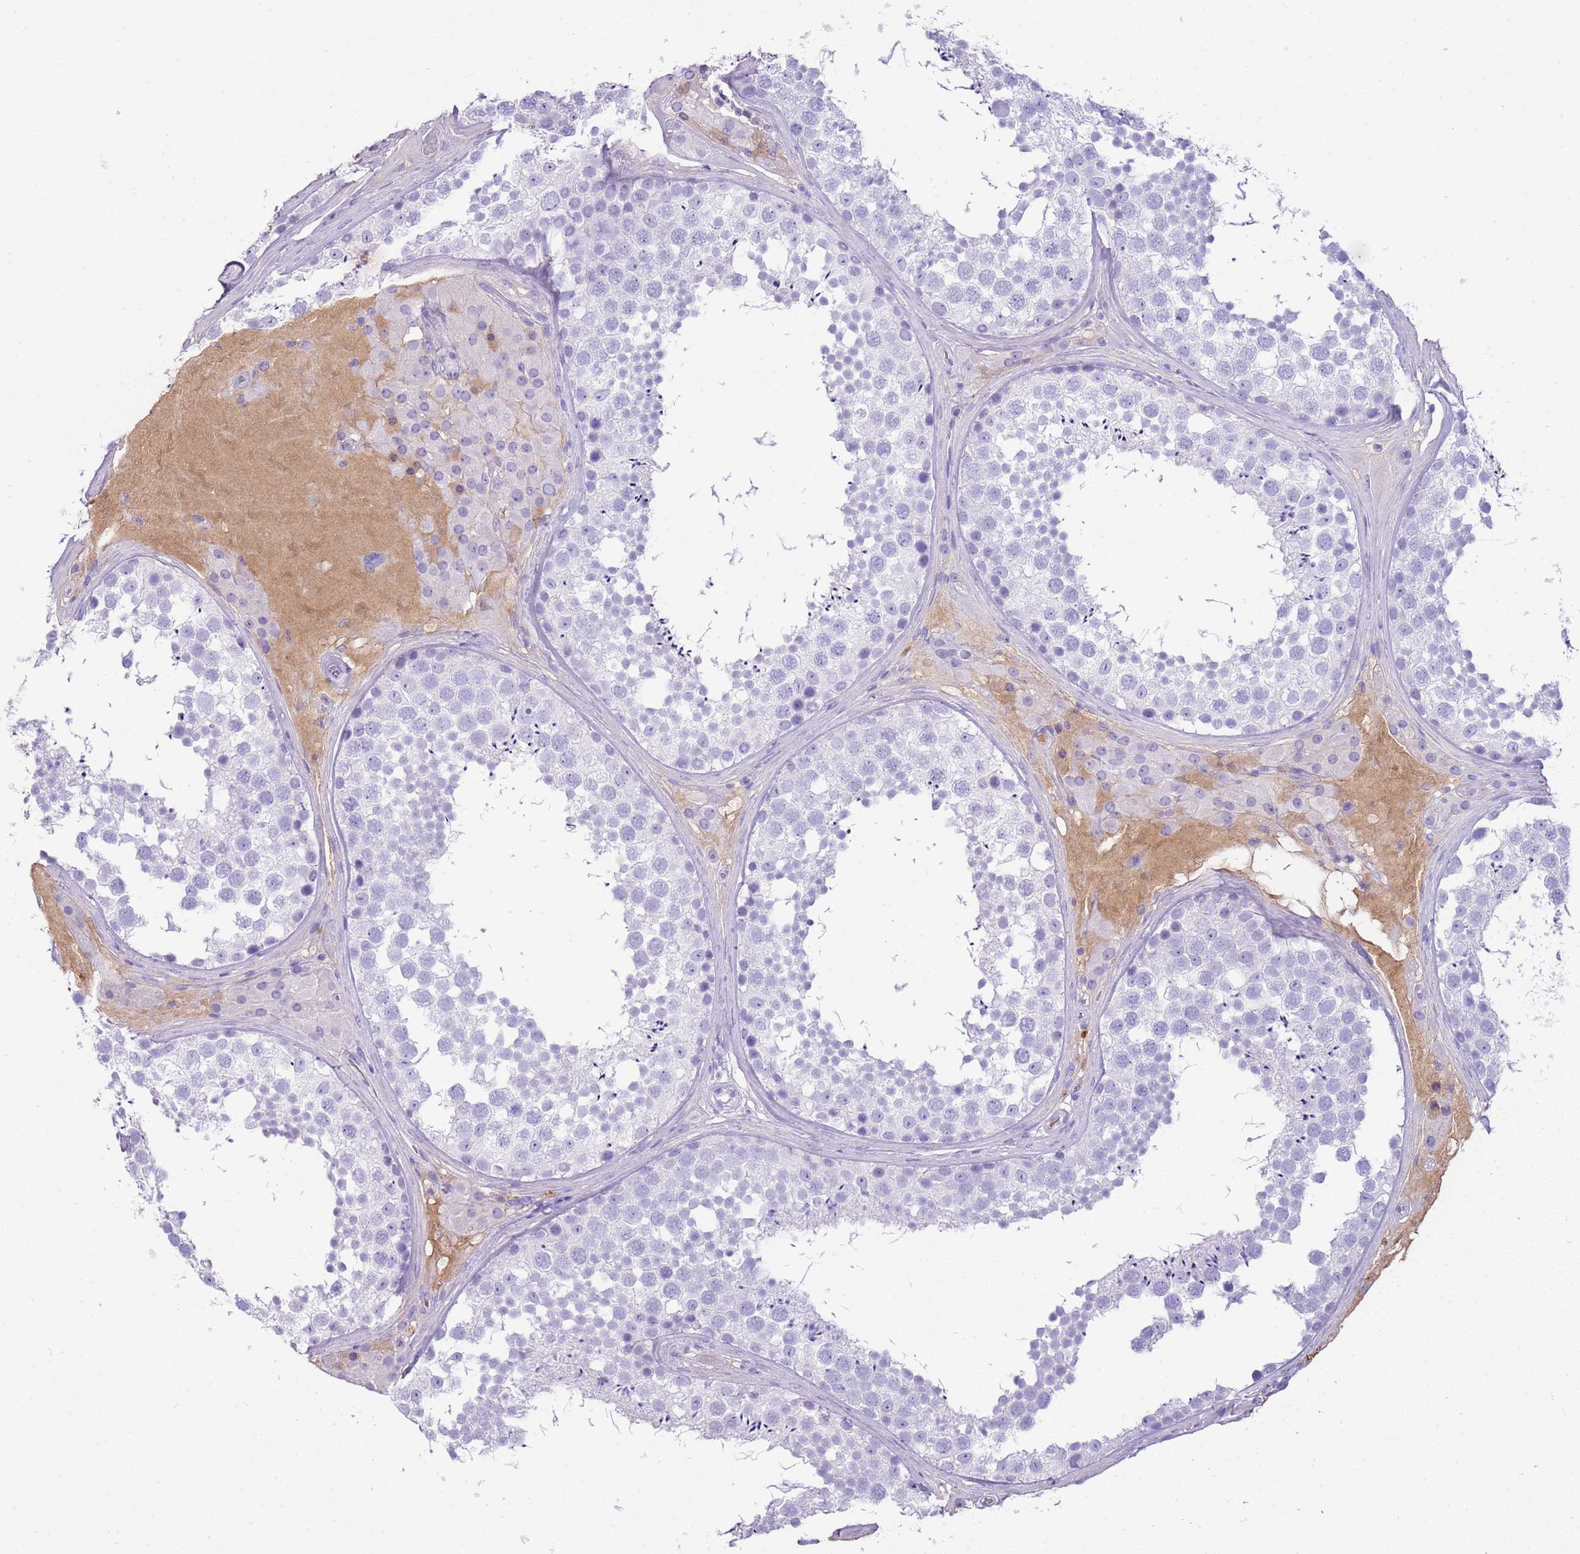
{"staining": {"intensity": "negative", "quantity": "none", "location": "none"}, "tissue": "testis", "cell_type": "Cells in seminiferous ducts", "image_type": "normal", "snomed": [{"axis": "morphology", "description": "Normal tissue, NOS"}, {"axis": "topography", "description": "Testis"}], "caption": "Photomicrograph shows no significant protein expression in cells in seminiferous ducts of unremarkable testis.", "gene": "IGKV3", "patient": {"sex": "male", "age": 46}}